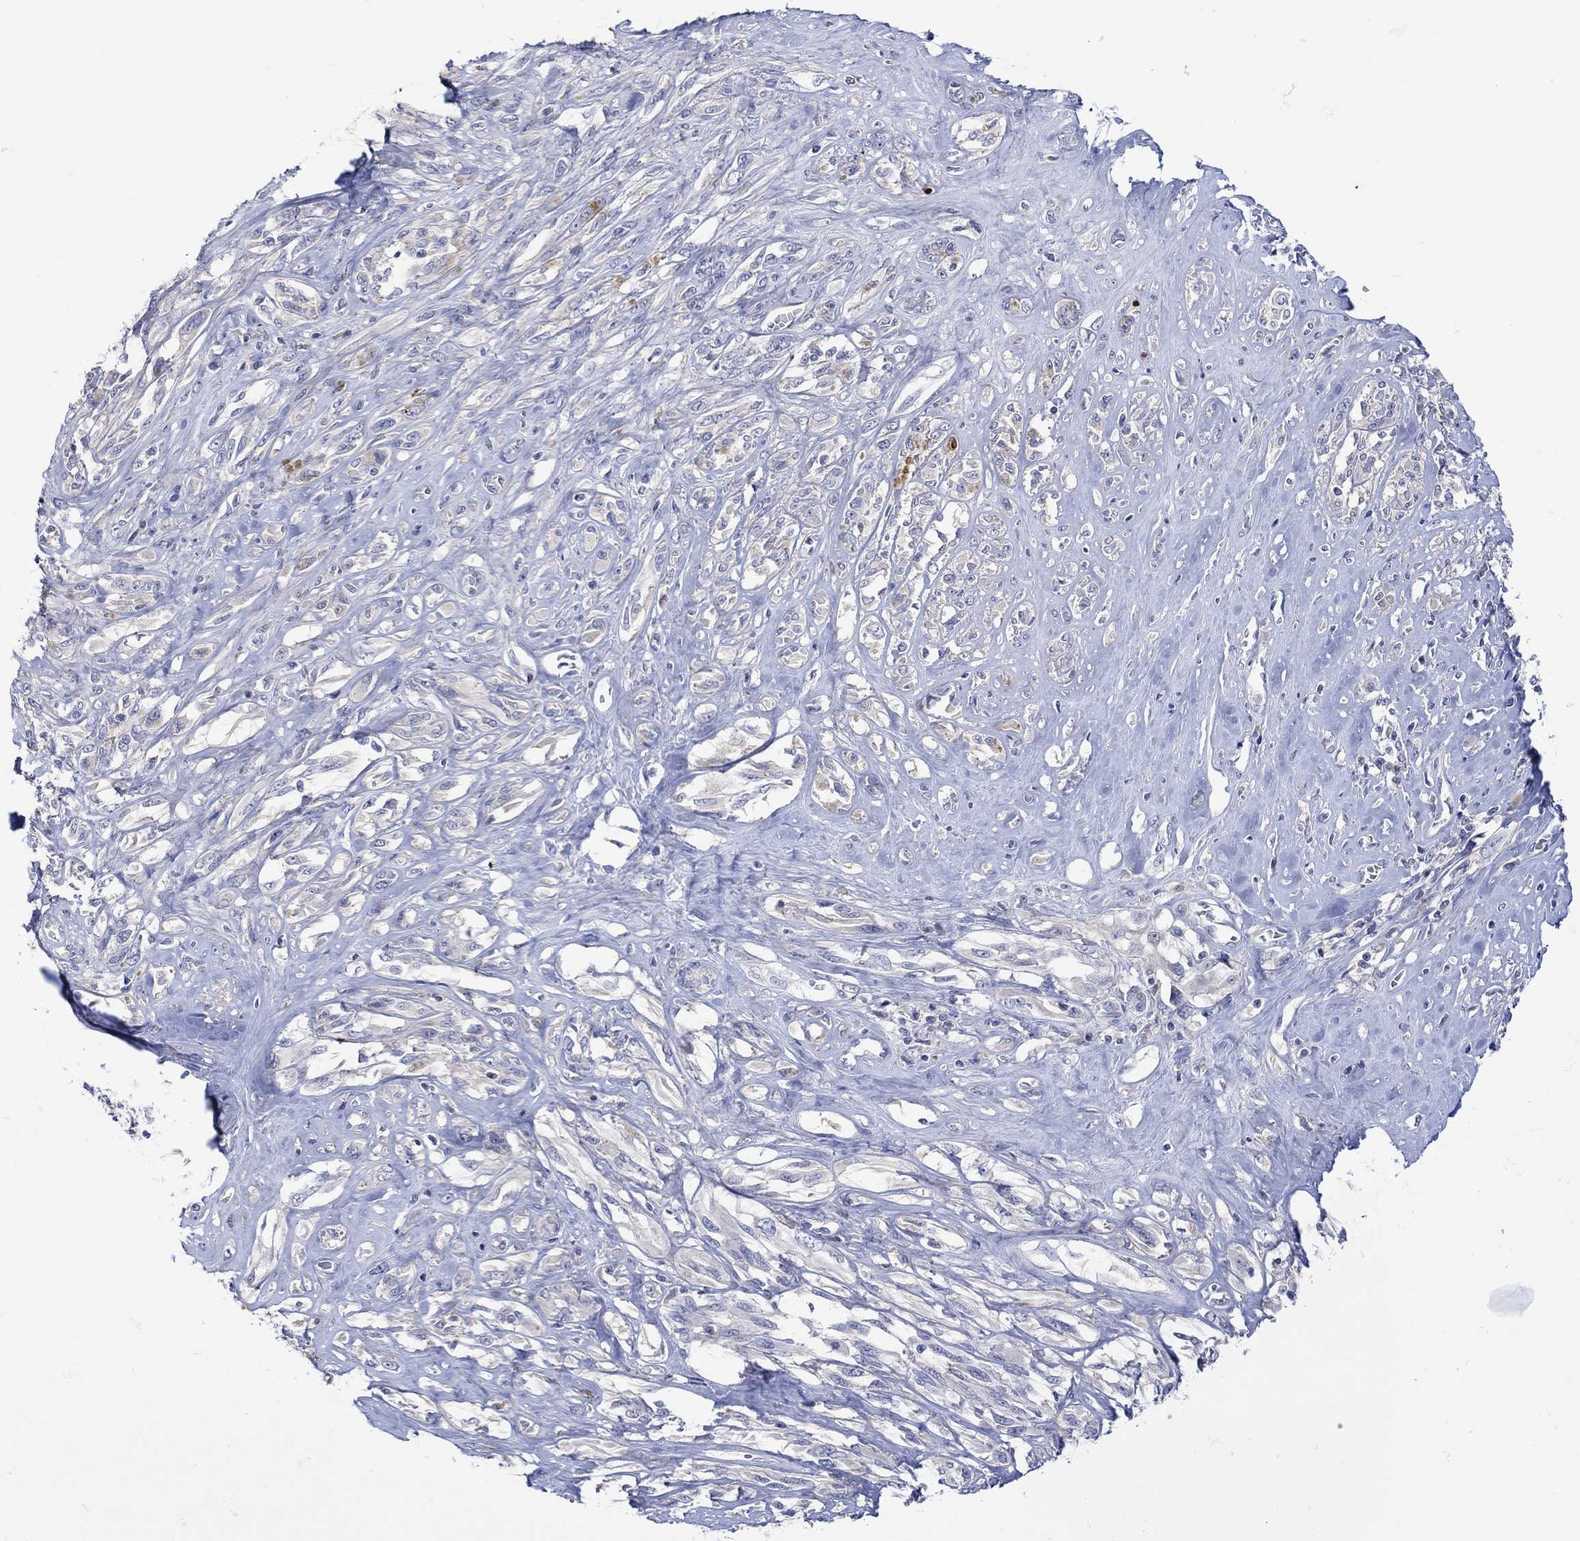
{"staining": {"intensity": "negative", "quantity": "none", "location": "none"}, "tissue": "melanoma", "cell_type": "Tumor cells", "image_type": "cancer", "snomed": [{"axis": "morphology", "description": "Malignant melanoma, NOS"}, {"axis": "topography", "description": "Skin"}], "caption": "Immunohistochemical staining of melanoma reveals no significant expression in tumor cells.", "gene": "MSI1", "patient": {"sex": "female", "age": 91}}